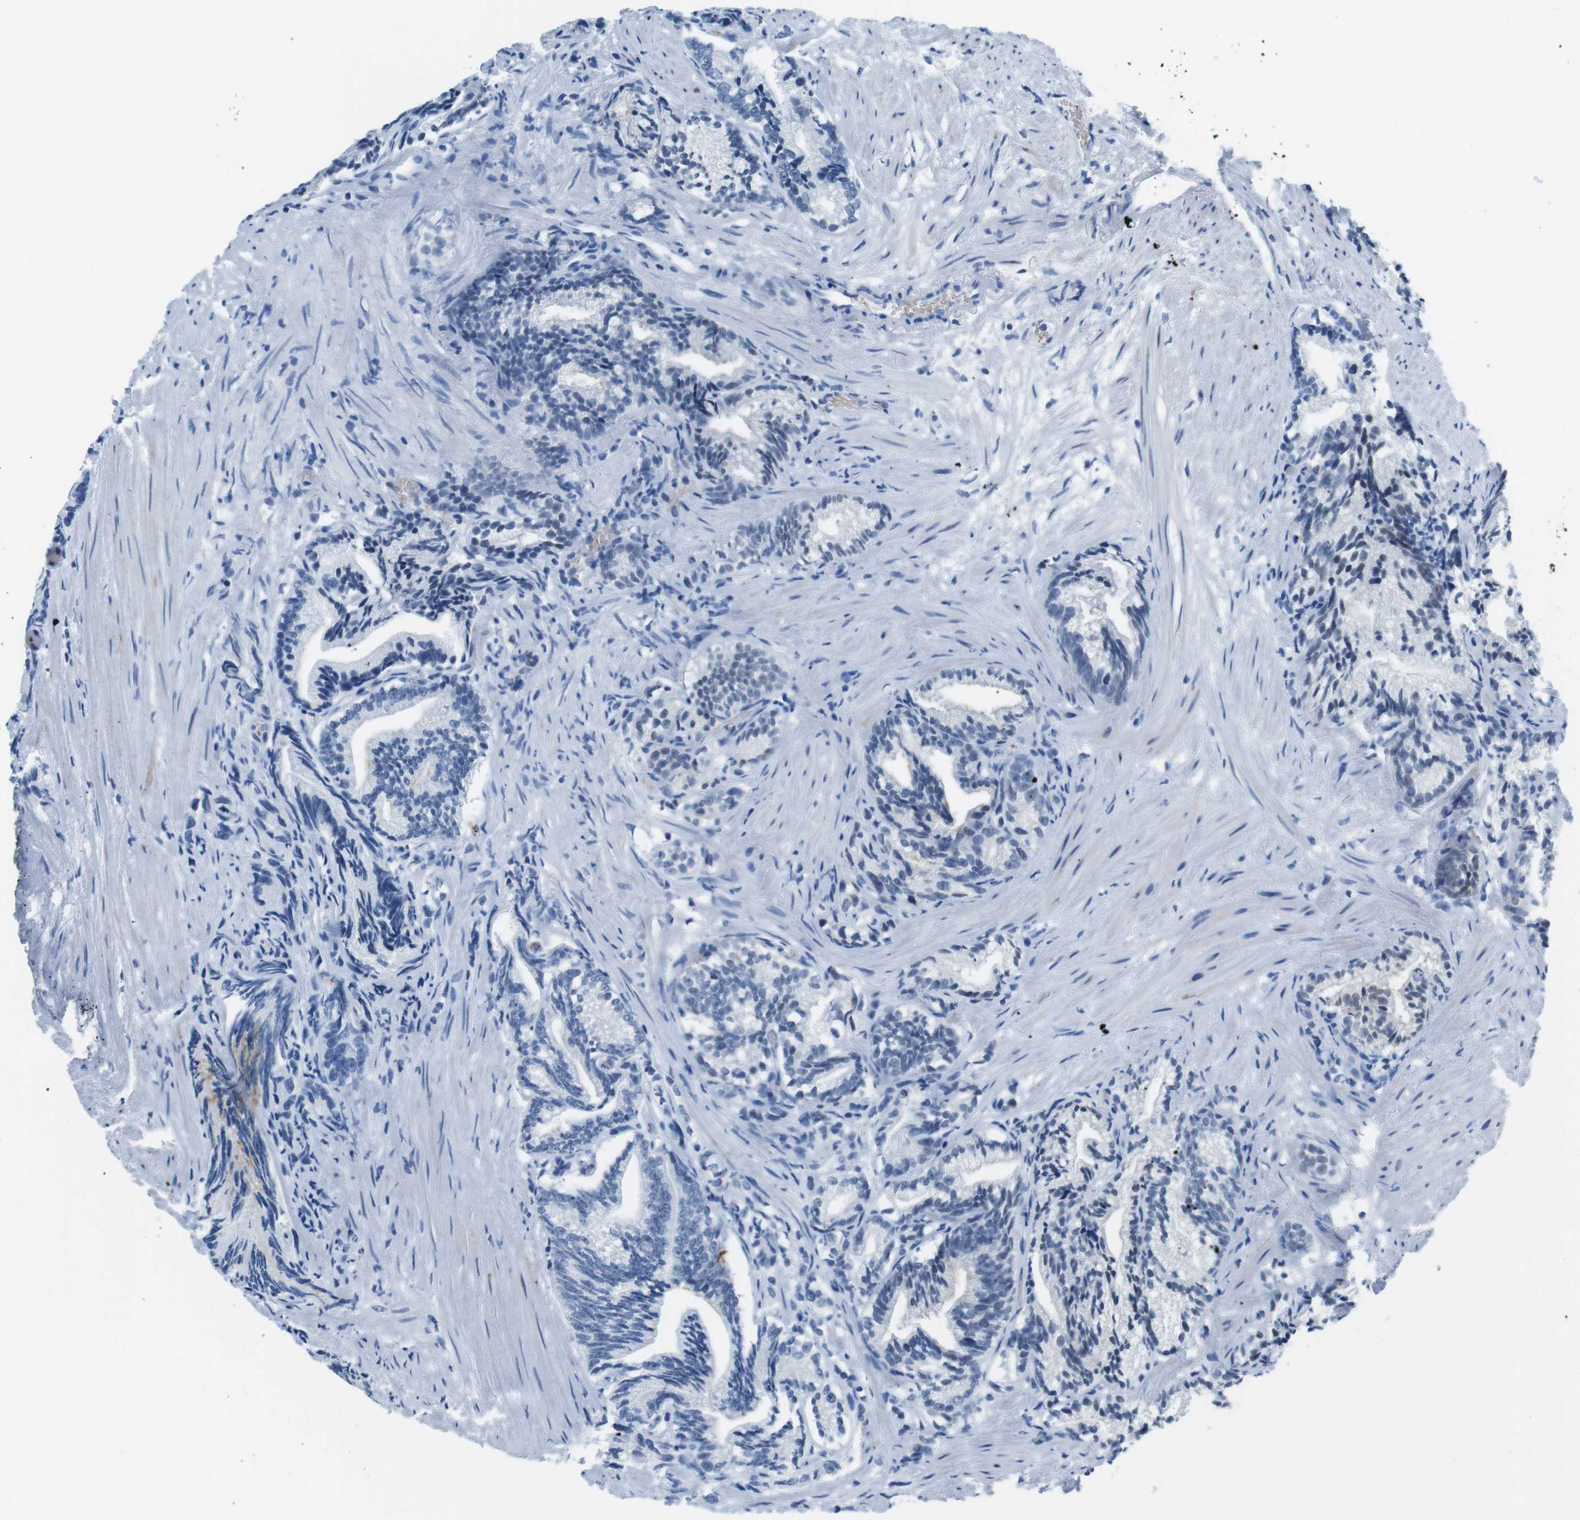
{"staining": {"intensity": "negative", "quantity": "none", "location": "none"}, "tissue": "prostate cancer", "cell_type": "Tumor cells", "image_type": "cancer", "snomed": [{"axis": "morphology", "description": "Adenocarcinoma, Low grade"}, {"axis": "topography", "description": "Prostate"}], "caption": "A high-resolution micrograph shows immunohistochemistry (IHC) staining of prostate cancer (low-grade adenocarcinoma), which displays no significant expression in tumor cells. Brightfield microscopy of immunohistochemistry (IHC) stained with DAB (brown) and hematoxylin (blue), captured at high magnification.", "gene": "TFAP2C", "patient": {"sex": "male", "age": 89}}